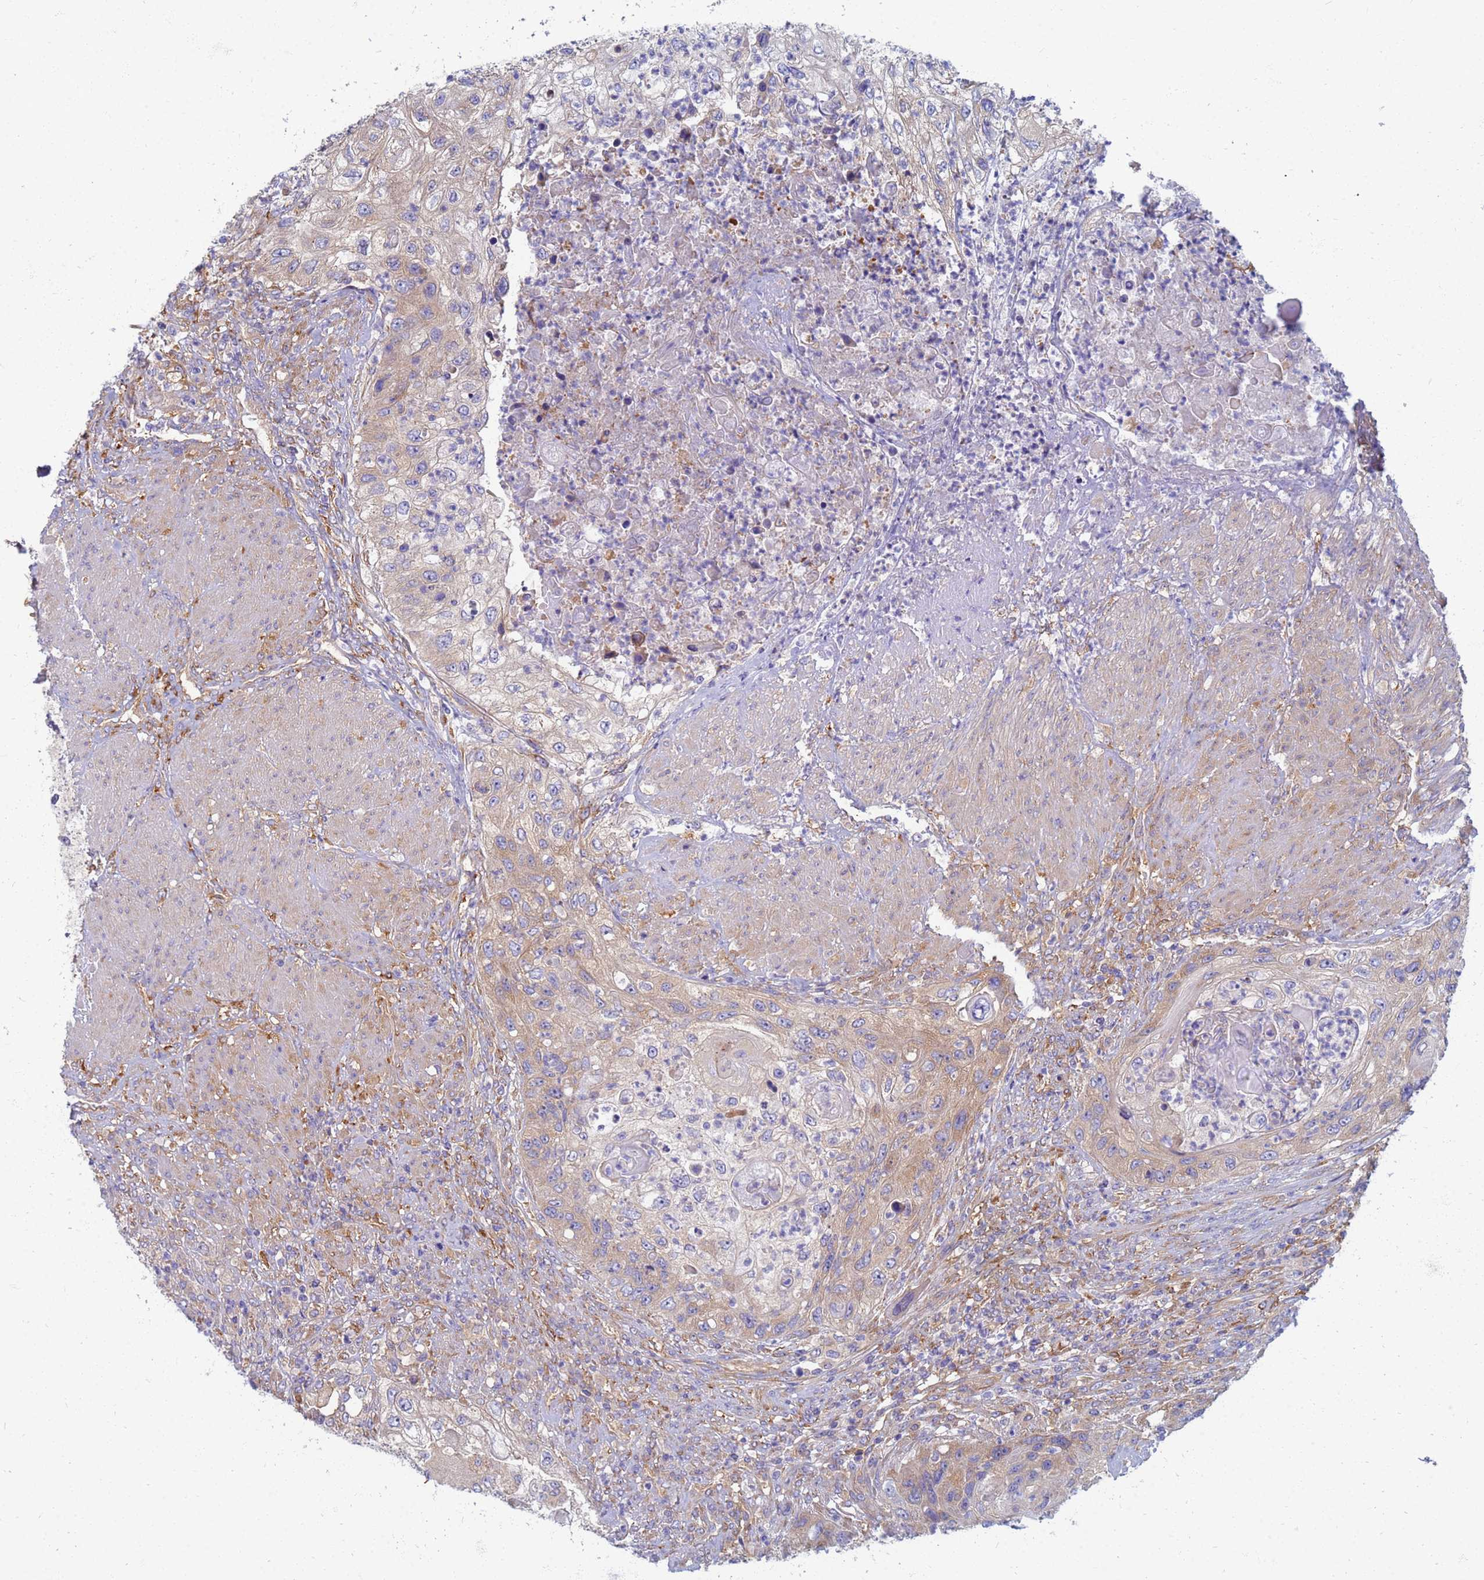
{"staining": {"intensity": "weak", "quantity": ">75%", "location": "cytoplasmic/membranous"}, "tissue": "urothelial cancer", "cell_type": "Tumor cells", "image_type": "cancer", "snomed": [{"axis": "morphology", "description": "Urothelial carcinoma, High grade"}, {"axis": "topography", "description": "Urinary bladder"}], "caption": "Brown immunohistochemical staining in high-grade urothelial carcinoma shows weak cytoplasmic/membranous positivity in approximately >75% of tumor cells.", "gene": "EEA1", "patient": {"sex": "female", "age": 60}}